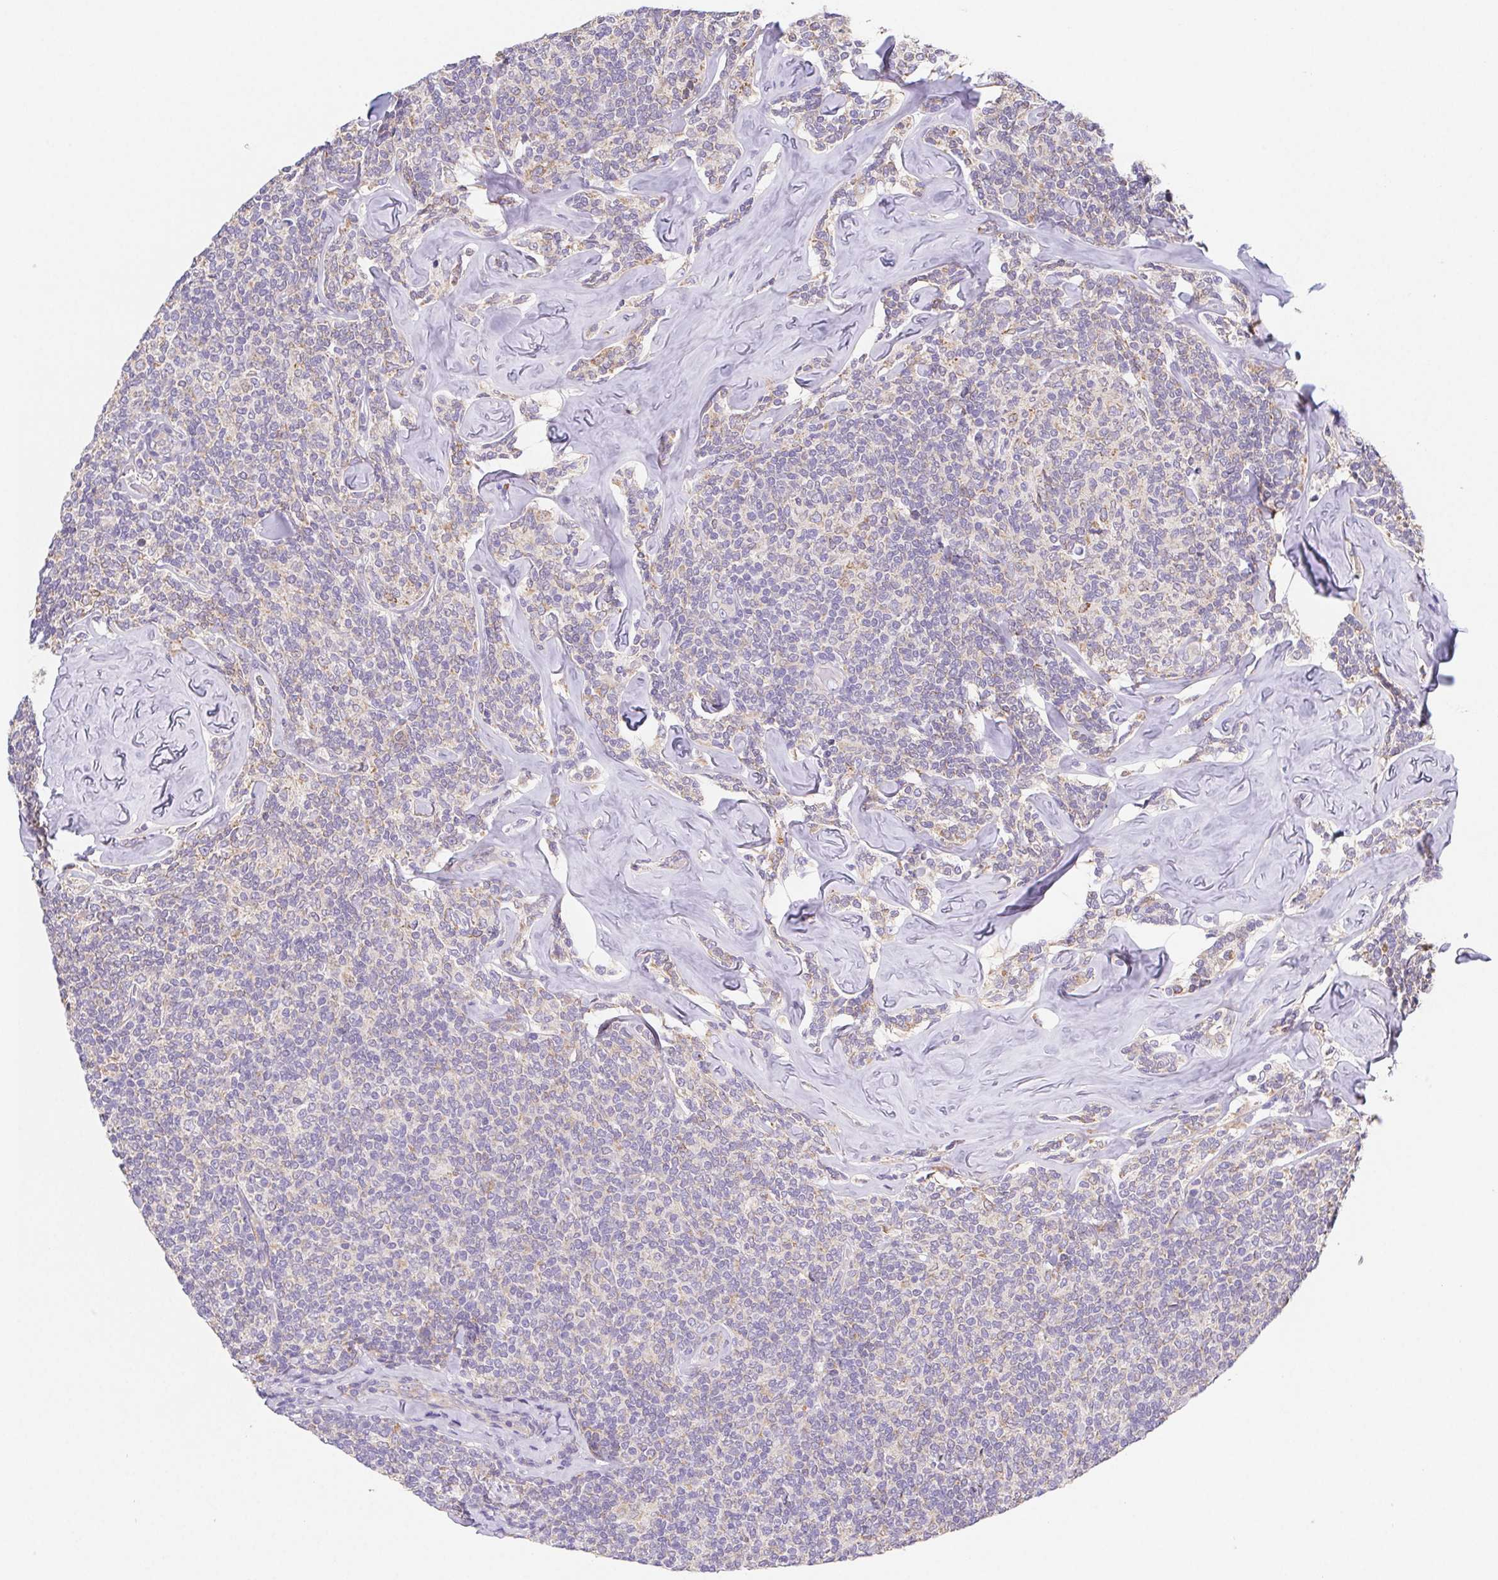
{"staining": {"intensity": "negative", "quantity": "none", "location": "none"}, "tissue": "lymphoma", "cell_type": "Tumor cells", "image_type": "cancer", "snomed": [{"axis": "morphology", "description": "Malignant lymphoma, non-Hodgkin's type, Low grade"}, {"axis": "topography", "description": "Lymph node"}], "caption": "Immunohistochemistry (IHC) histopathology image of neoplastic tissue: lymphoma stained with DAB reveals no significant protein staining in tumor cells.", "gene": "ADAM8", "patient": {"sex": "female", "age": 56}}